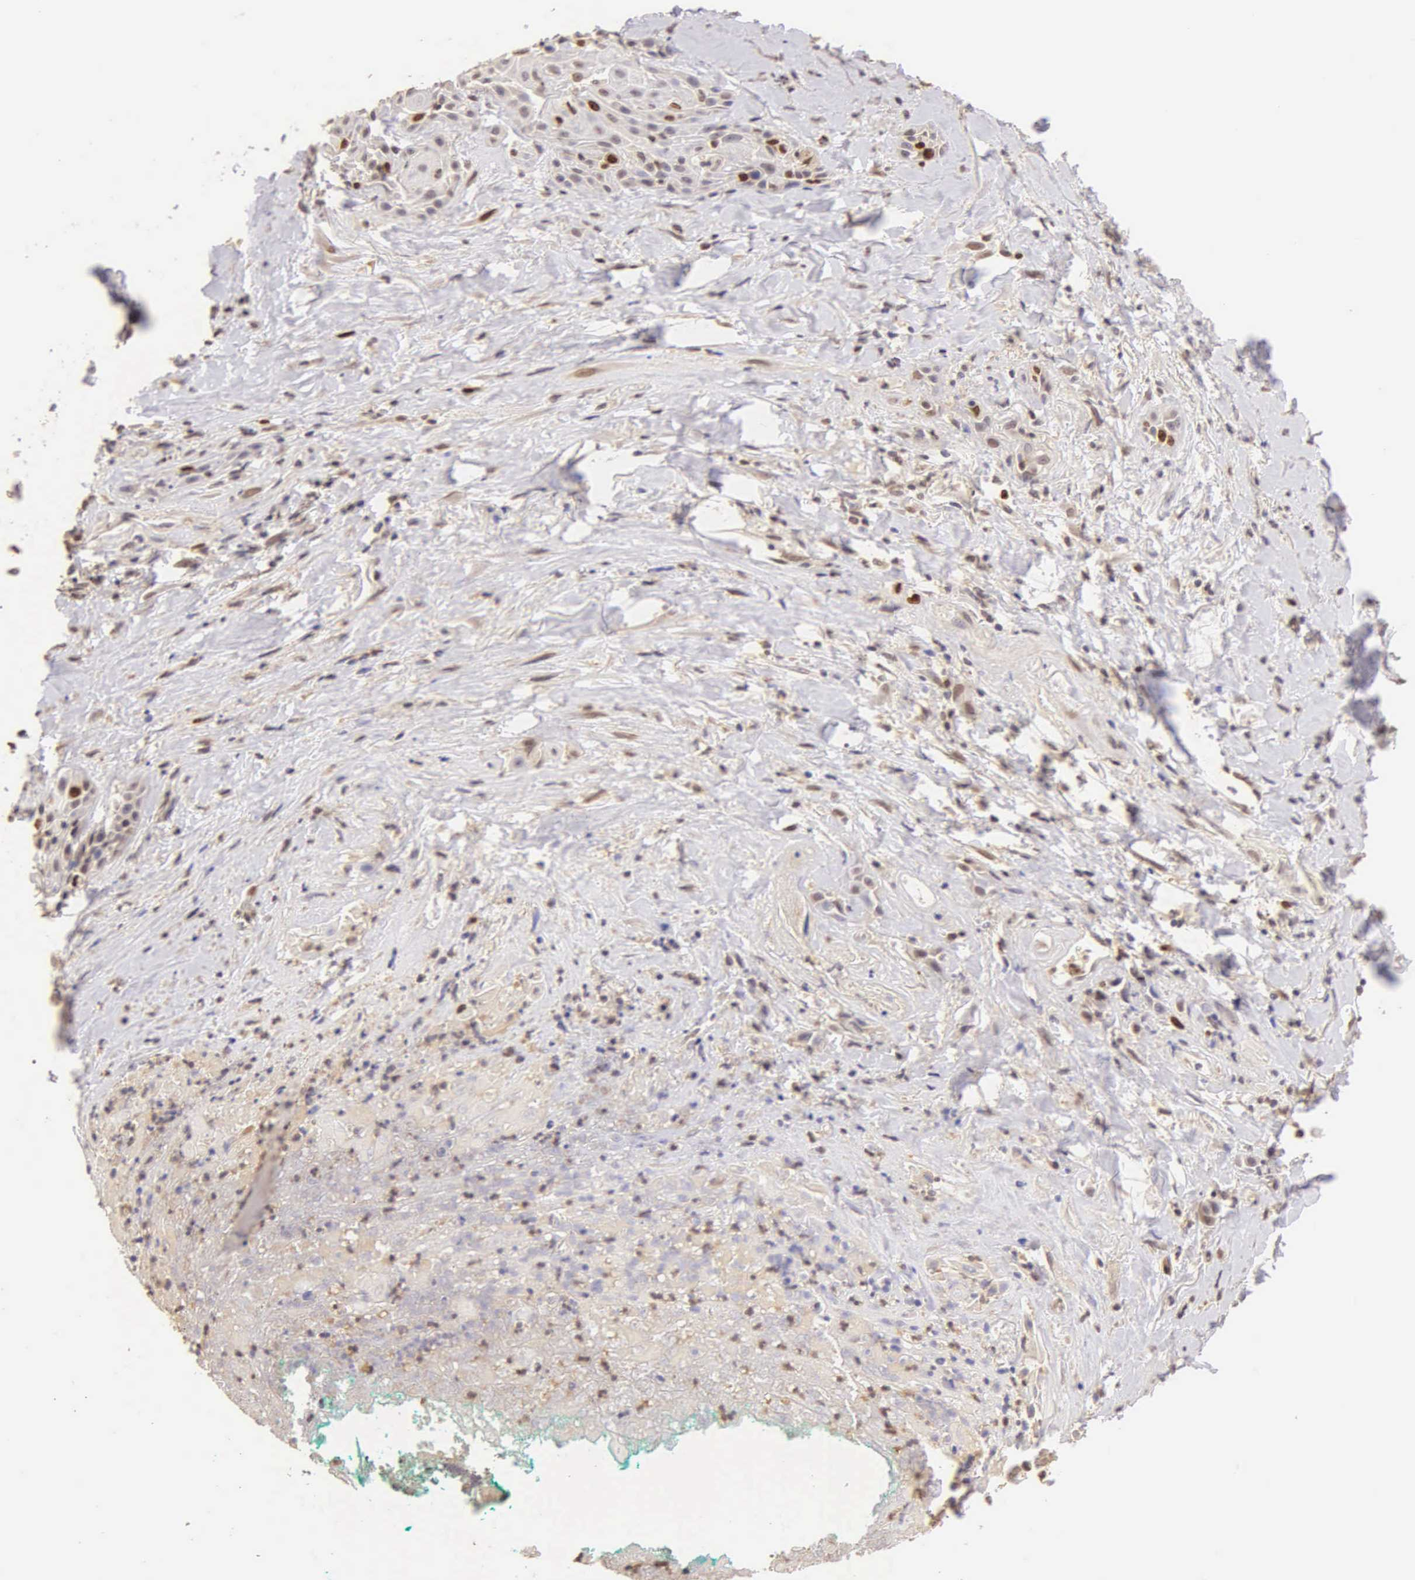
{"staining": {"intensity": "moderate", "quantity": "25%-75%", "location": "nuclear"}, "tissue": "skin cancer", "cell_type": "Tumor cells", "image_type": "cancer", "snomed": [{"axis": "morphology", "description": "Squamous cell carcinoma, NOS"}, {"axis": "topography", "description": "Skin"}, {"axis": "topography", "description": "Anal"}], "caption": "Tumor cells reveal medium levels of moderate nuclear staining in about 25%-75% of cells in skin cancer (squamous cell carcinoma). Immunohistochemistry (ihc) stains the protein in brown and the nuclei are stained blue.", "gene": "MKI67", "patient": {"sex": "male", "age": 64}}